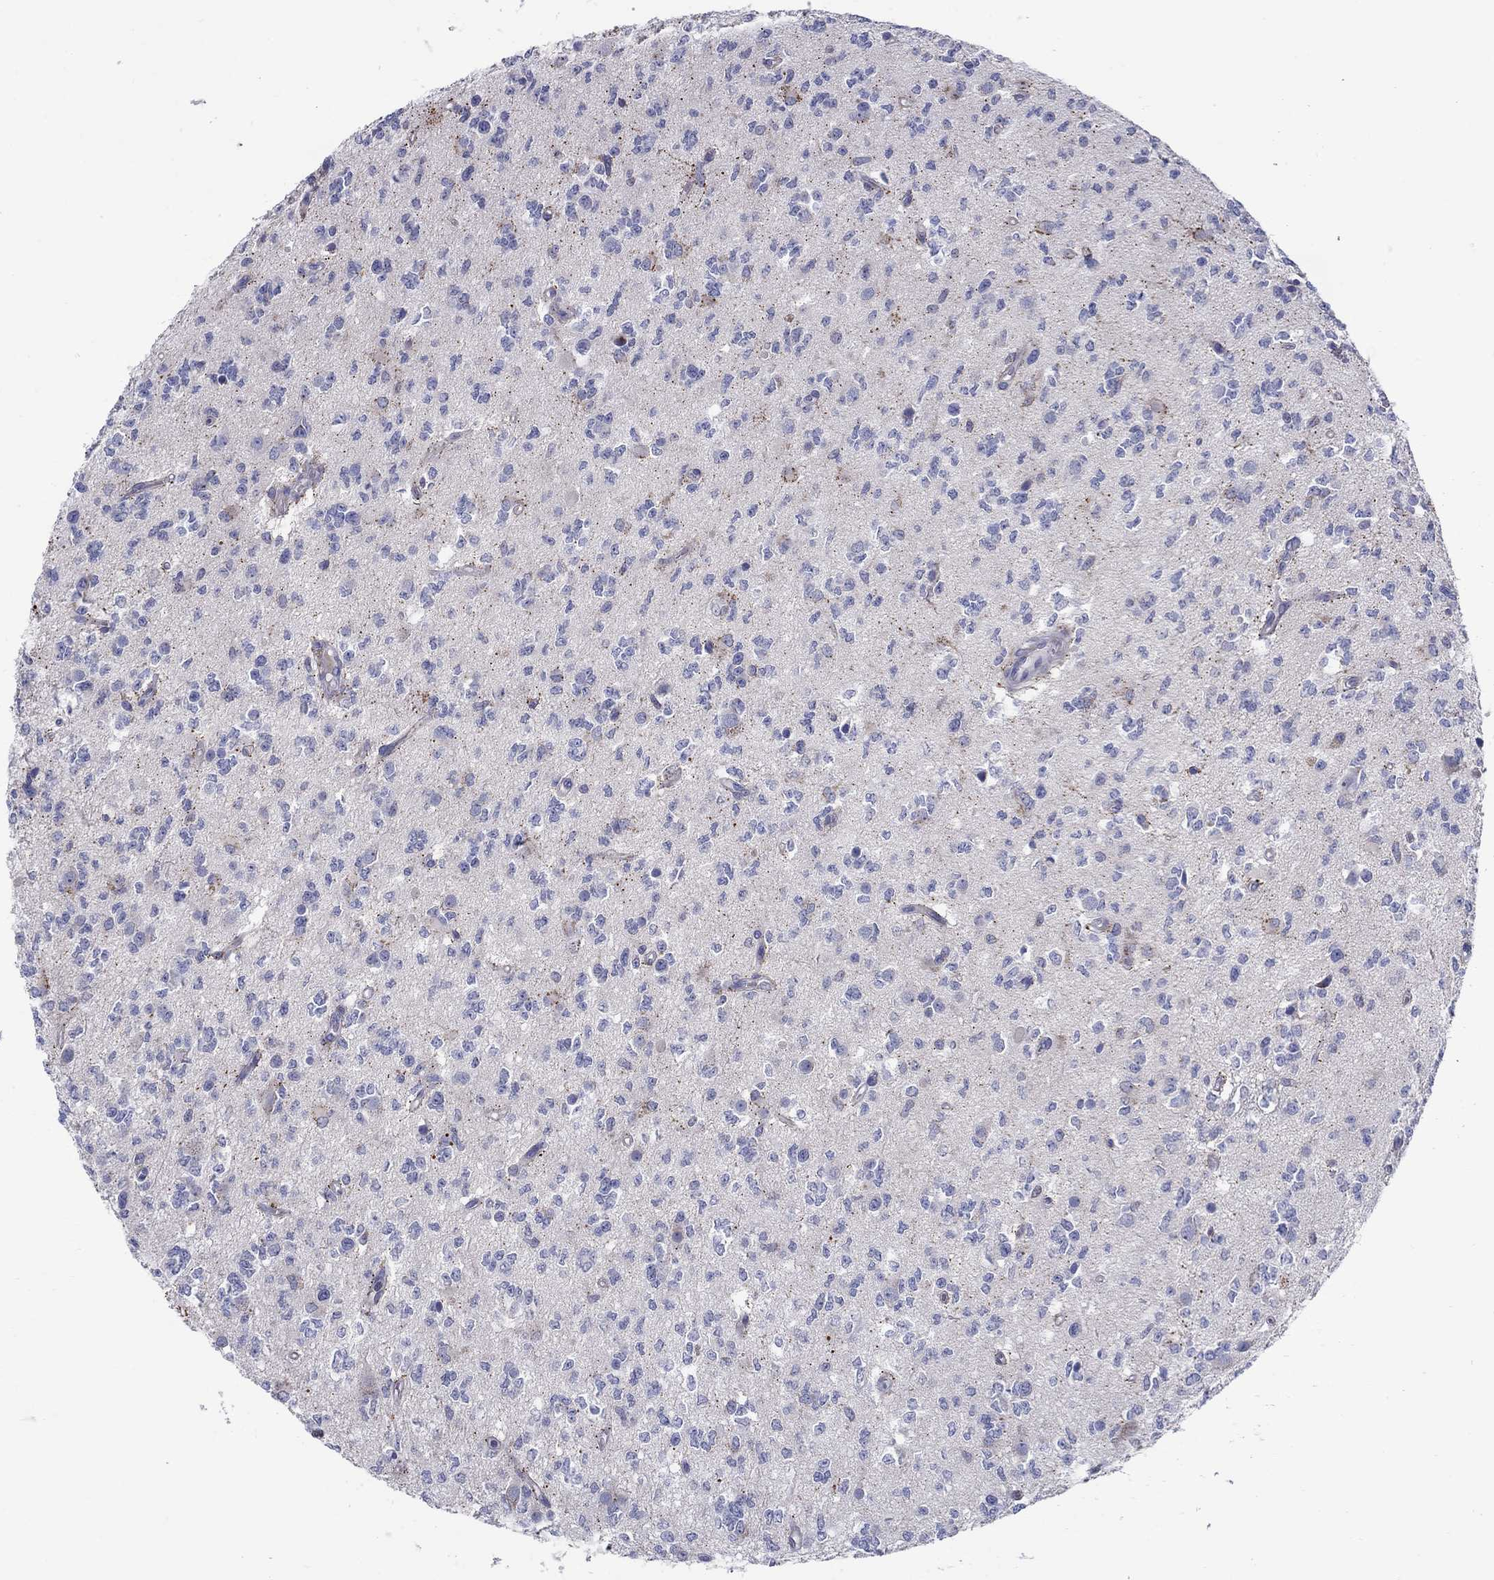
{"staining": {"intensity": "negative", "quantity": "none", "location": "none"}, "tissue": "glioma", "cell_type": "Tumor cells", "image_type": "cancer", "snomed": [{"axis": "morphology", "description": "Glioma, malignant, Low grade"}, {"axis": "topography", "description": "Brain"}], "caption": "Micrograph shows no protein staining in tumor cells of glioma tissue.", "gene": "QRFPR", "patient": {"sex": "female", "age": 45}}